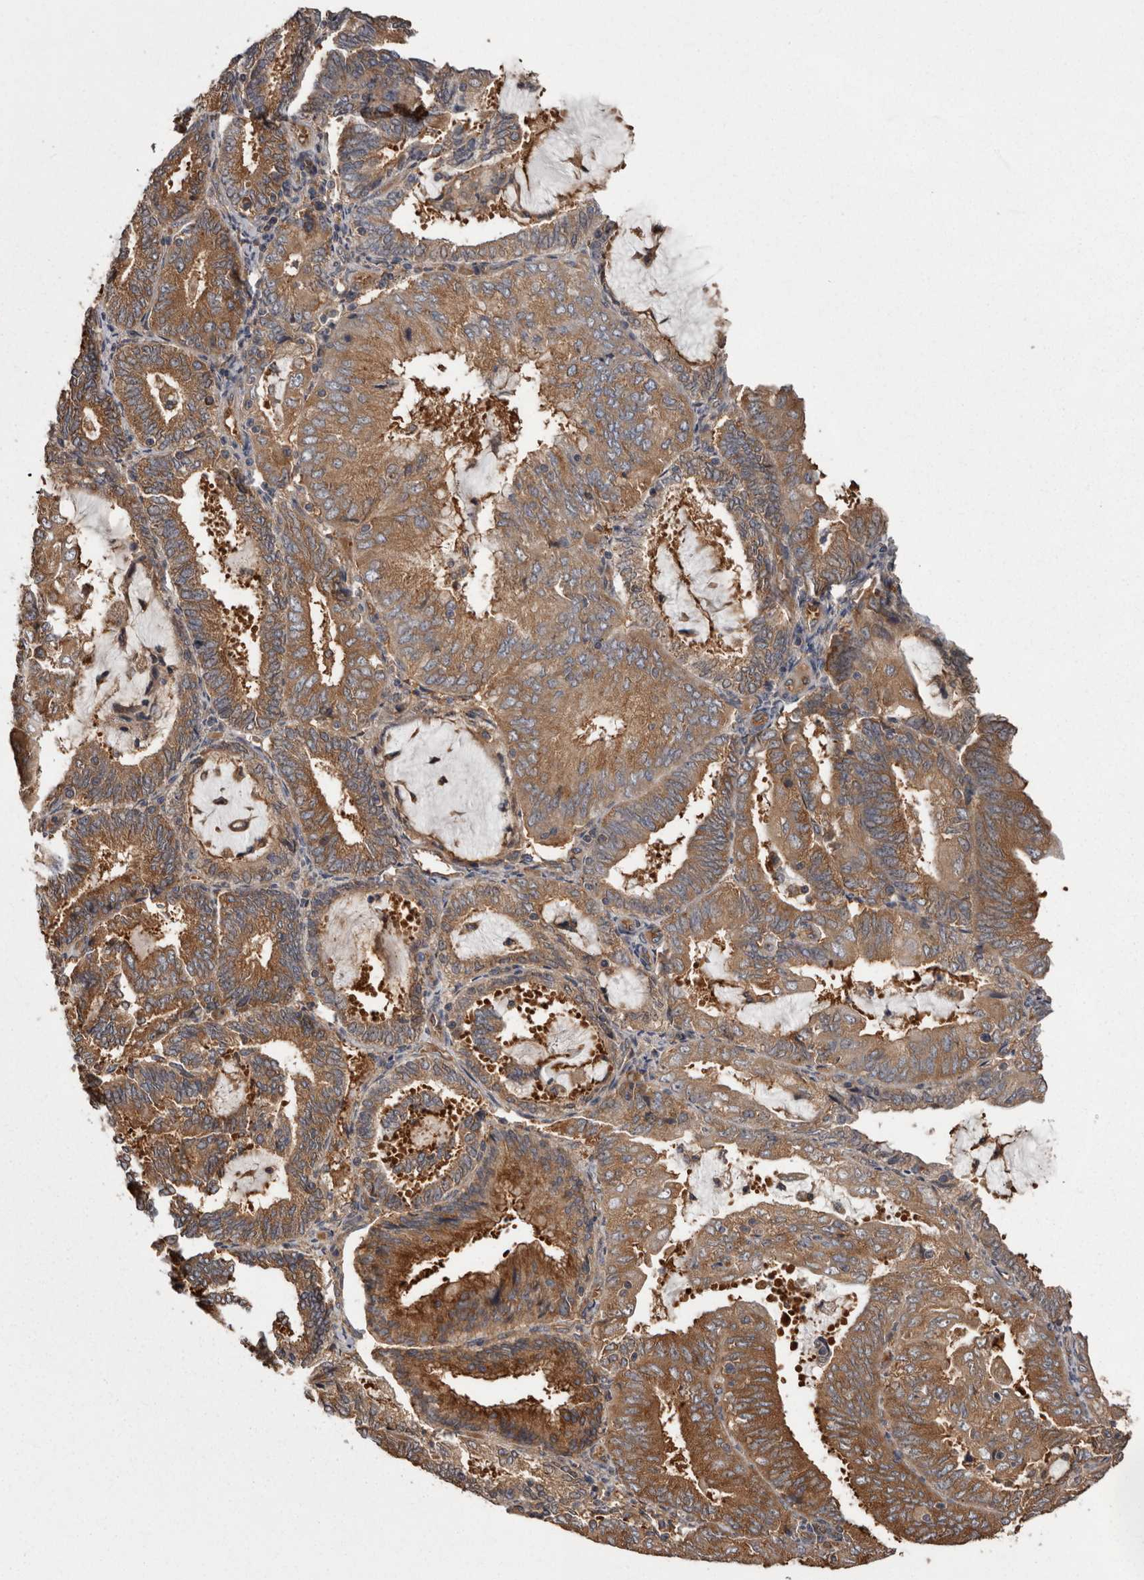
{"staining": {"intensity": "moderate", "quantity": ">75%", "location": "cytoplasmic/membranous"}, "tissue": "endometrial cancer", "cell_type": "Tumor cells", "image_type": "cancer", "snomed": [{"axis": "morphology", "description": "Adenocarcinoma, NOS"}, {"axis": "topography", "description": "Endometrium"}], "caption": "Protein staining reveals moderate cytoplasmic/membranous staining in about >75% of tumor cells in endometrial cancer (adenocarcinoma). The staining is performed using DAB (3,3'-diaminobenzidine) brown chromogen to label protein expression. The nuclei are counter-stained blue using hematoxylin.", "gene": "DARS1", "patient": {"sex": "female", "age": 81}}